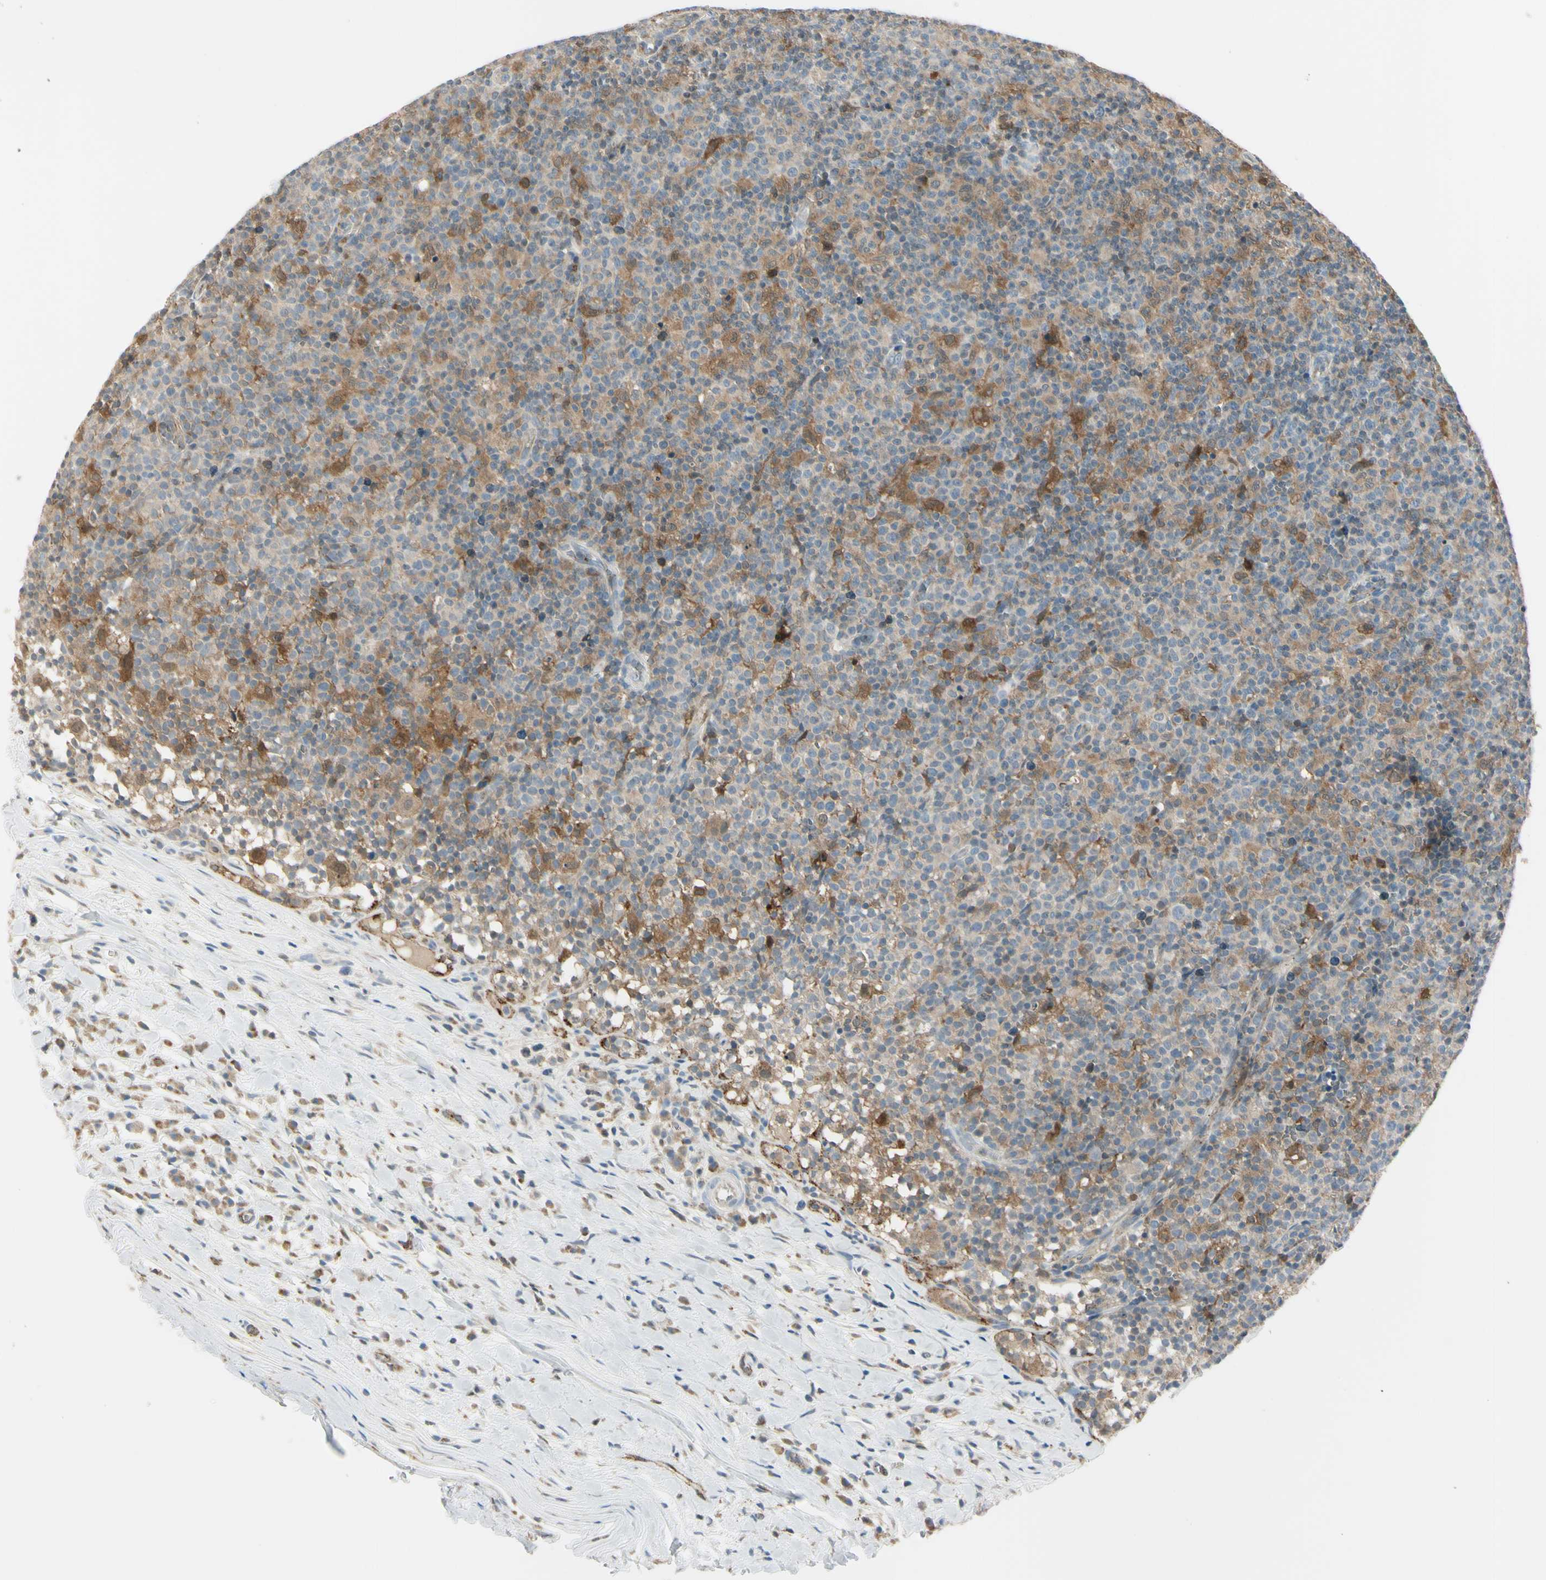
{"staining": {"intensity": "strong", "quantity": "<25%", "location": "cytoplasmic/membranous"}, "tissue": "lymph node", "cell_type": "Germinal center cells", "image_type": "normal", "snomed": [{"axis": "morphology", "description": "Normal tissue, NOS"}, {"axis": "morphology", "description": "Inflammation, NOS"}, {"axis": "topography", "description": "Lymph node"}], "caption": "Protein positivity by immunohistochemistry (IHC) reveals strong cytoplasmic/membranous positivity in approximately <25% of germinal center cells in unremarkable lymph node.", "gene": "CYRIB", "patient": {"sex": "male", "age": 55}}